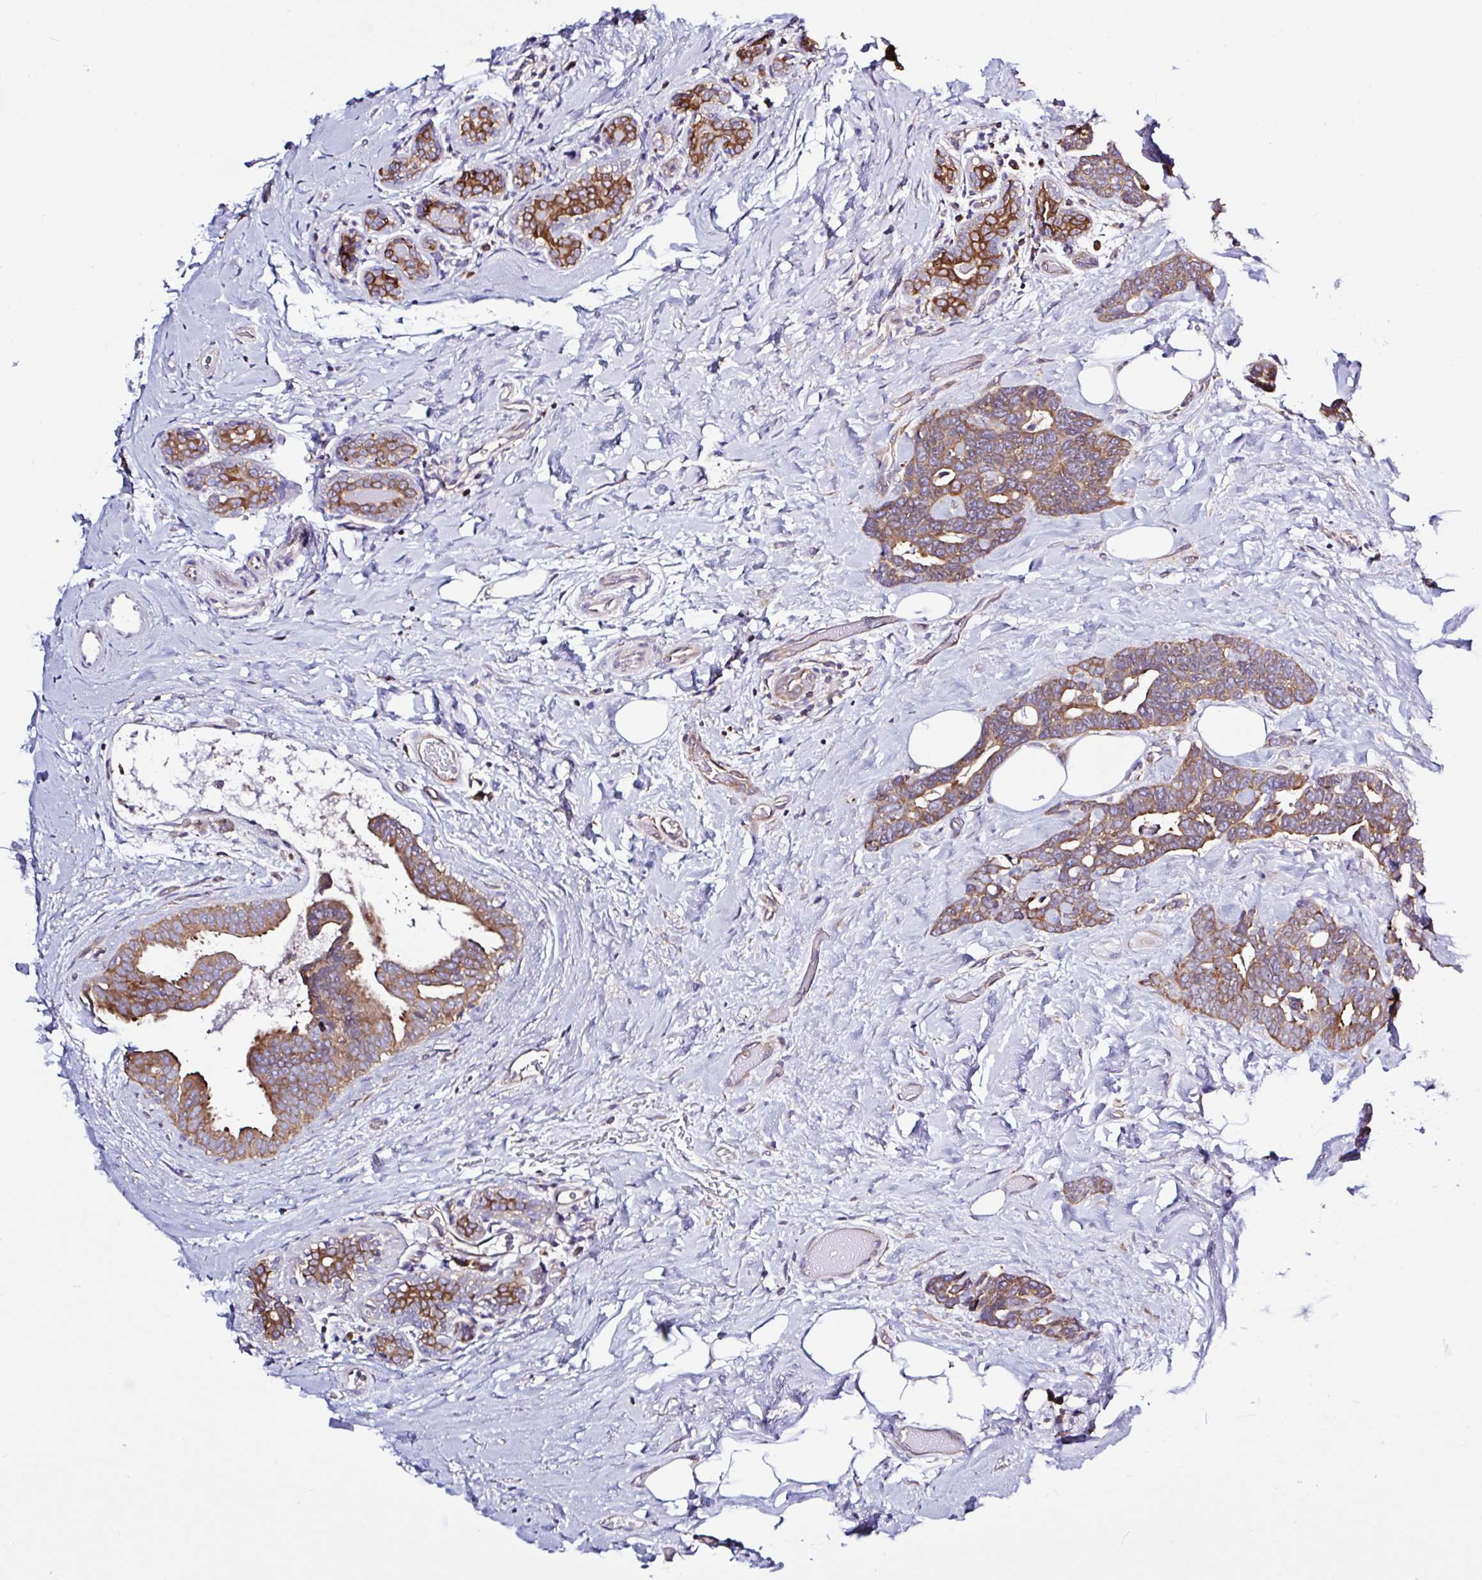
{"staining": {"intensity": "moderate", "quantity": "25%-75%", "location": "cytoplasmic/membranous"}, "tissue": "breast cancer", "cell_type": "Tumor cells", "image_type": "cancer", "snomed": [{"axis": "morphology", "description": "Duct carcinoma"}, {"axis": "topography", "description": "Breast"}], "caption": "A brown stain highlights moderate cytoplasmic/membranous staining of a protein in human breast cancer (intraductal carcinoma) tumor cells.", "gene": "LARS1", "patient": {"sex": "female", "age": 71}}